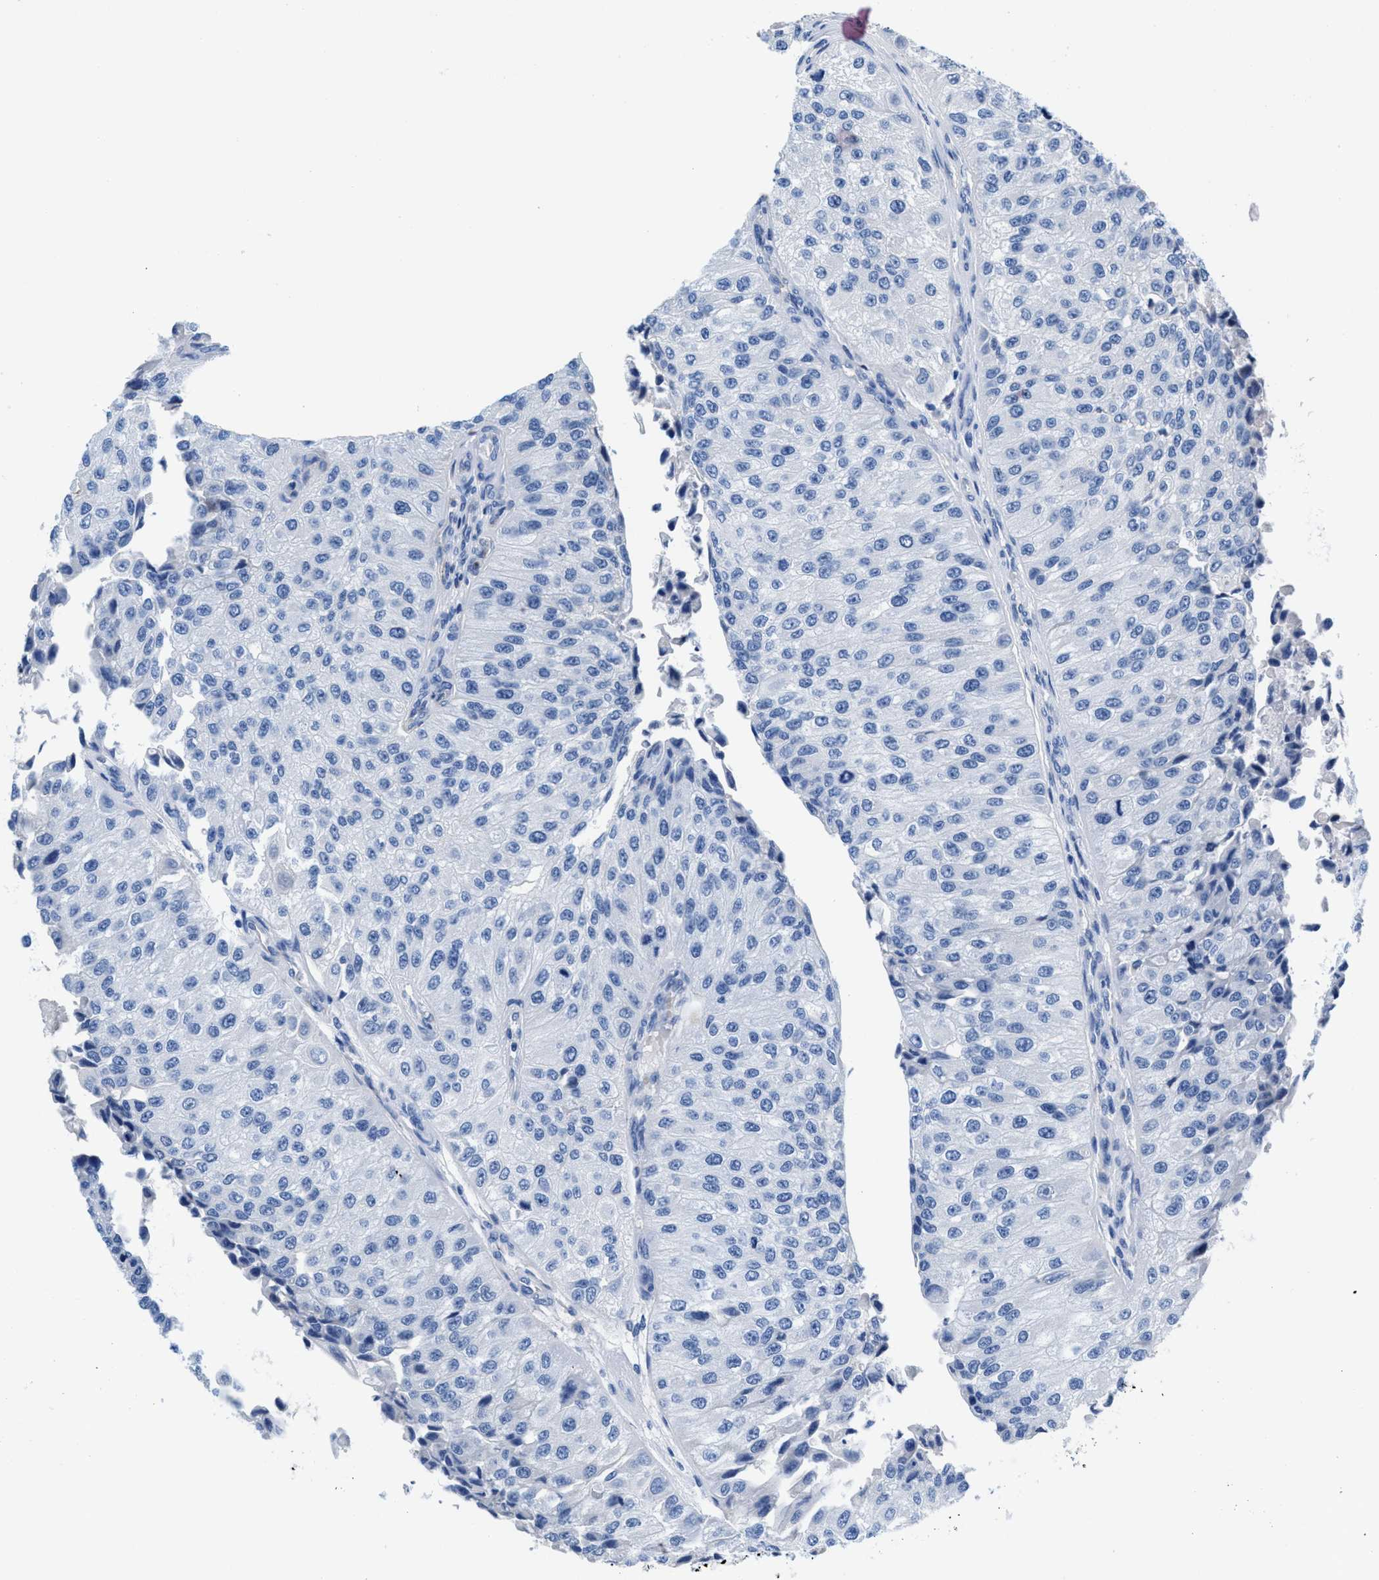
{"staining": {"intensity": "negative", "quantity": "none", "location": "none"}, "tissue": "urothelial cancer", "cell_type": "Tumor cells", "image_type": "cancer", "snomed": [{"axis": "morphology", "description": "Urothelial carcinoma, High grade"}, {"axis": "topography", "description": "Kidney"}, {"axis": "topography", "description": "Urinary bladder"}], "caption": "A photomicrograph of human high-grade urothelial carcinoma is negative for staining in tumor cells.", "gene": "SLFN13", "patient": {"sex": "male", "age": 77}}